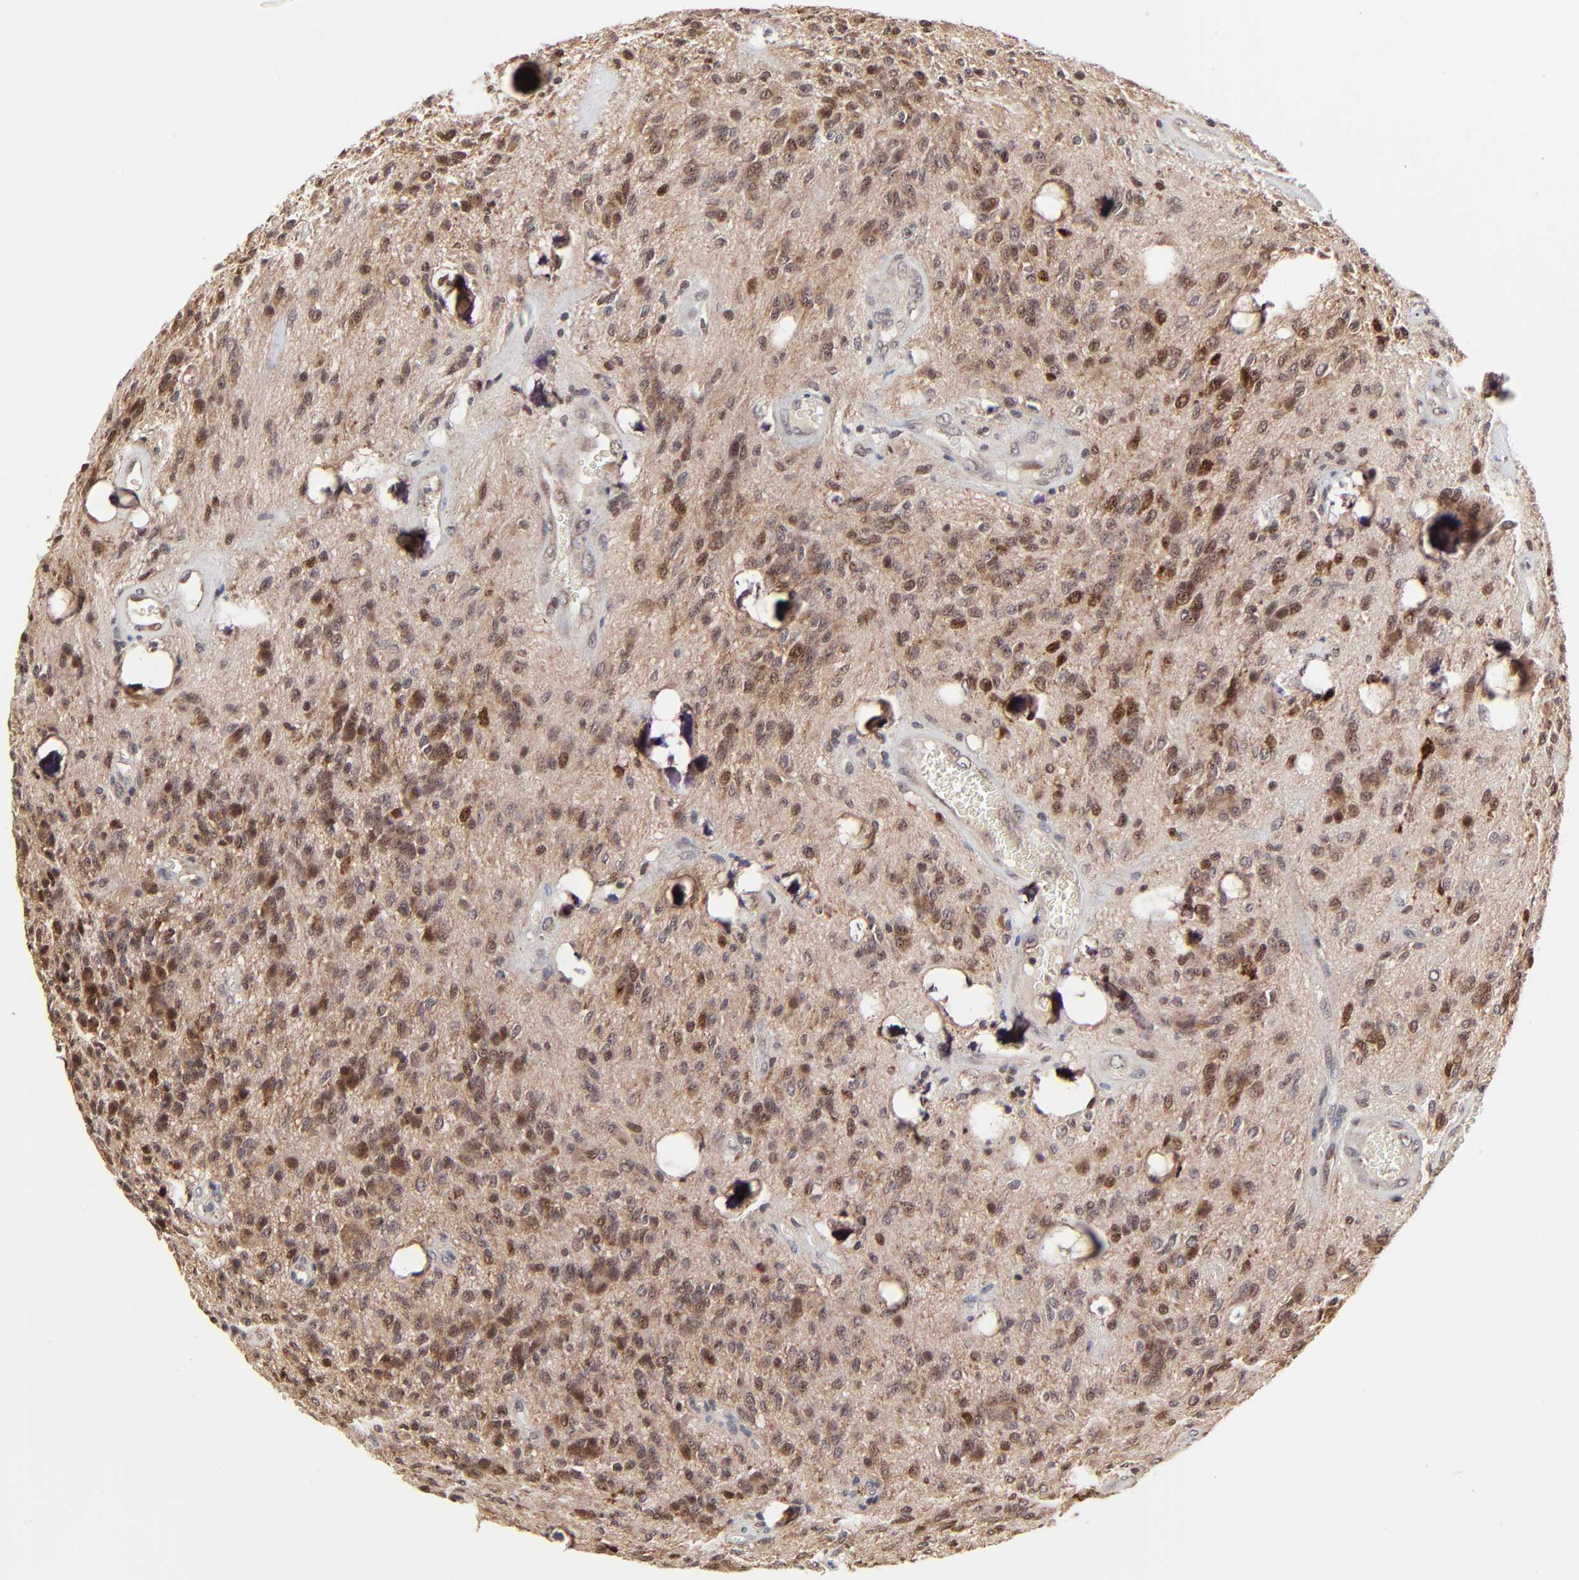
{"staining": {"intensity": "moderate", "quantity": ">75%", "location": "cytoplasmic/membranous,nuclear"}, "tissue": "glioma", "cell_type": "Tumor cells", "image_type": "cancer", "snomed": [{"axis": "morphology", "description": "Glioma, malignant, Low grade"}, {"axis": "topography", "description": "Brain"}], "caption": "A histopathology image of human glioma stained for a protein shows moderate cytoplasmic/membranous and nuclear brown staining in tumor cells.", "gene": "FRMD8", "patient": {"sex": "female", "age": 15}}